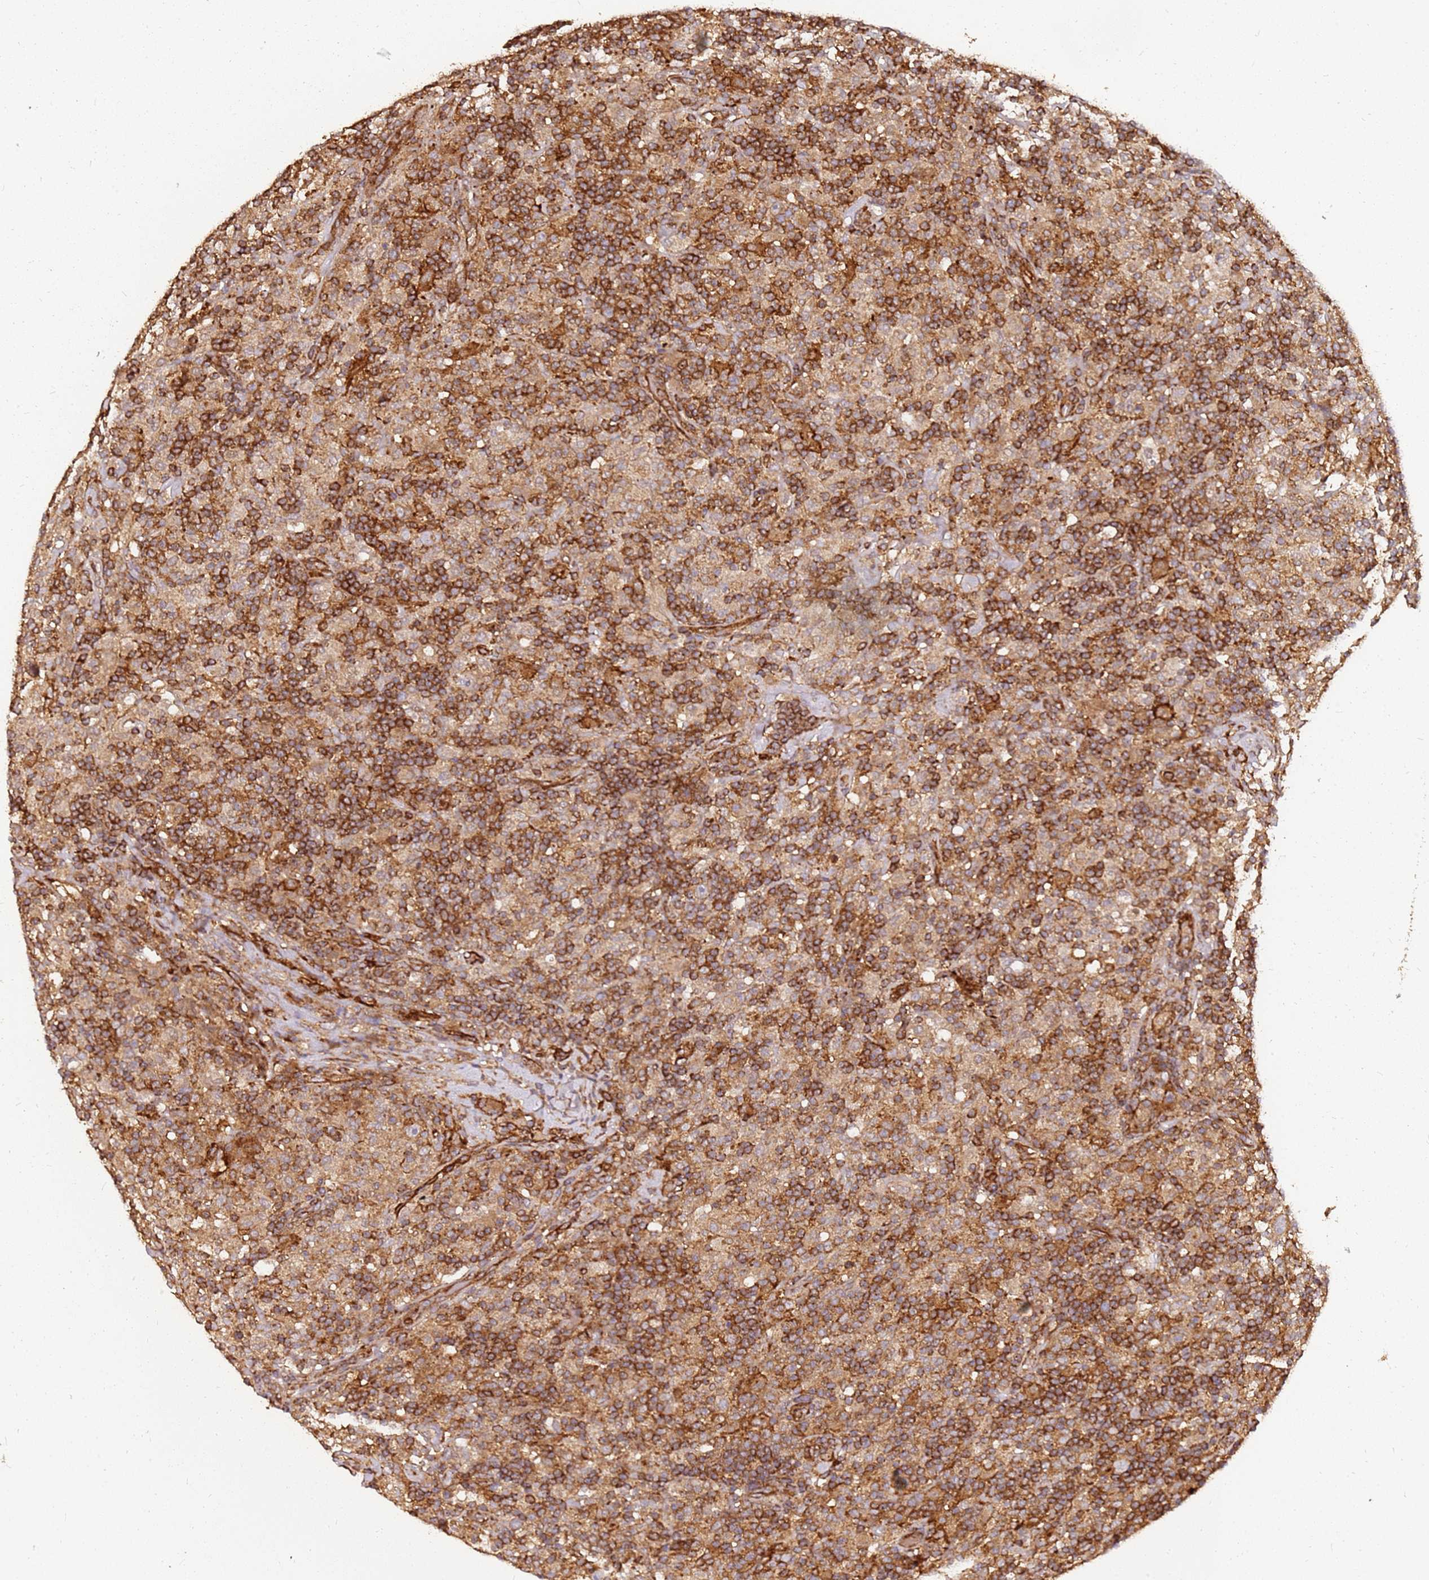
{"staining": {"intensity": "weak", "quantity": "25%-75%", "location": "cytoplasmic/membranous"}, "tissue": "lymphoma", "cell_type": "Tumor cells", "image_type": "cancer", "snomed": [{"axis": "morphology", "description": "Hodgkin's disease, NOS"}, {"axis": "topography", "description": "Lymph node"}], "caption": "Lymphoma was stained to show a protein in brown. There is low levels of weak cytoplasmic/membranous expression in about 25%-75% of tumor cells.", "gene": "DVL3", "patient": {"sex": "male", "age": 70}}